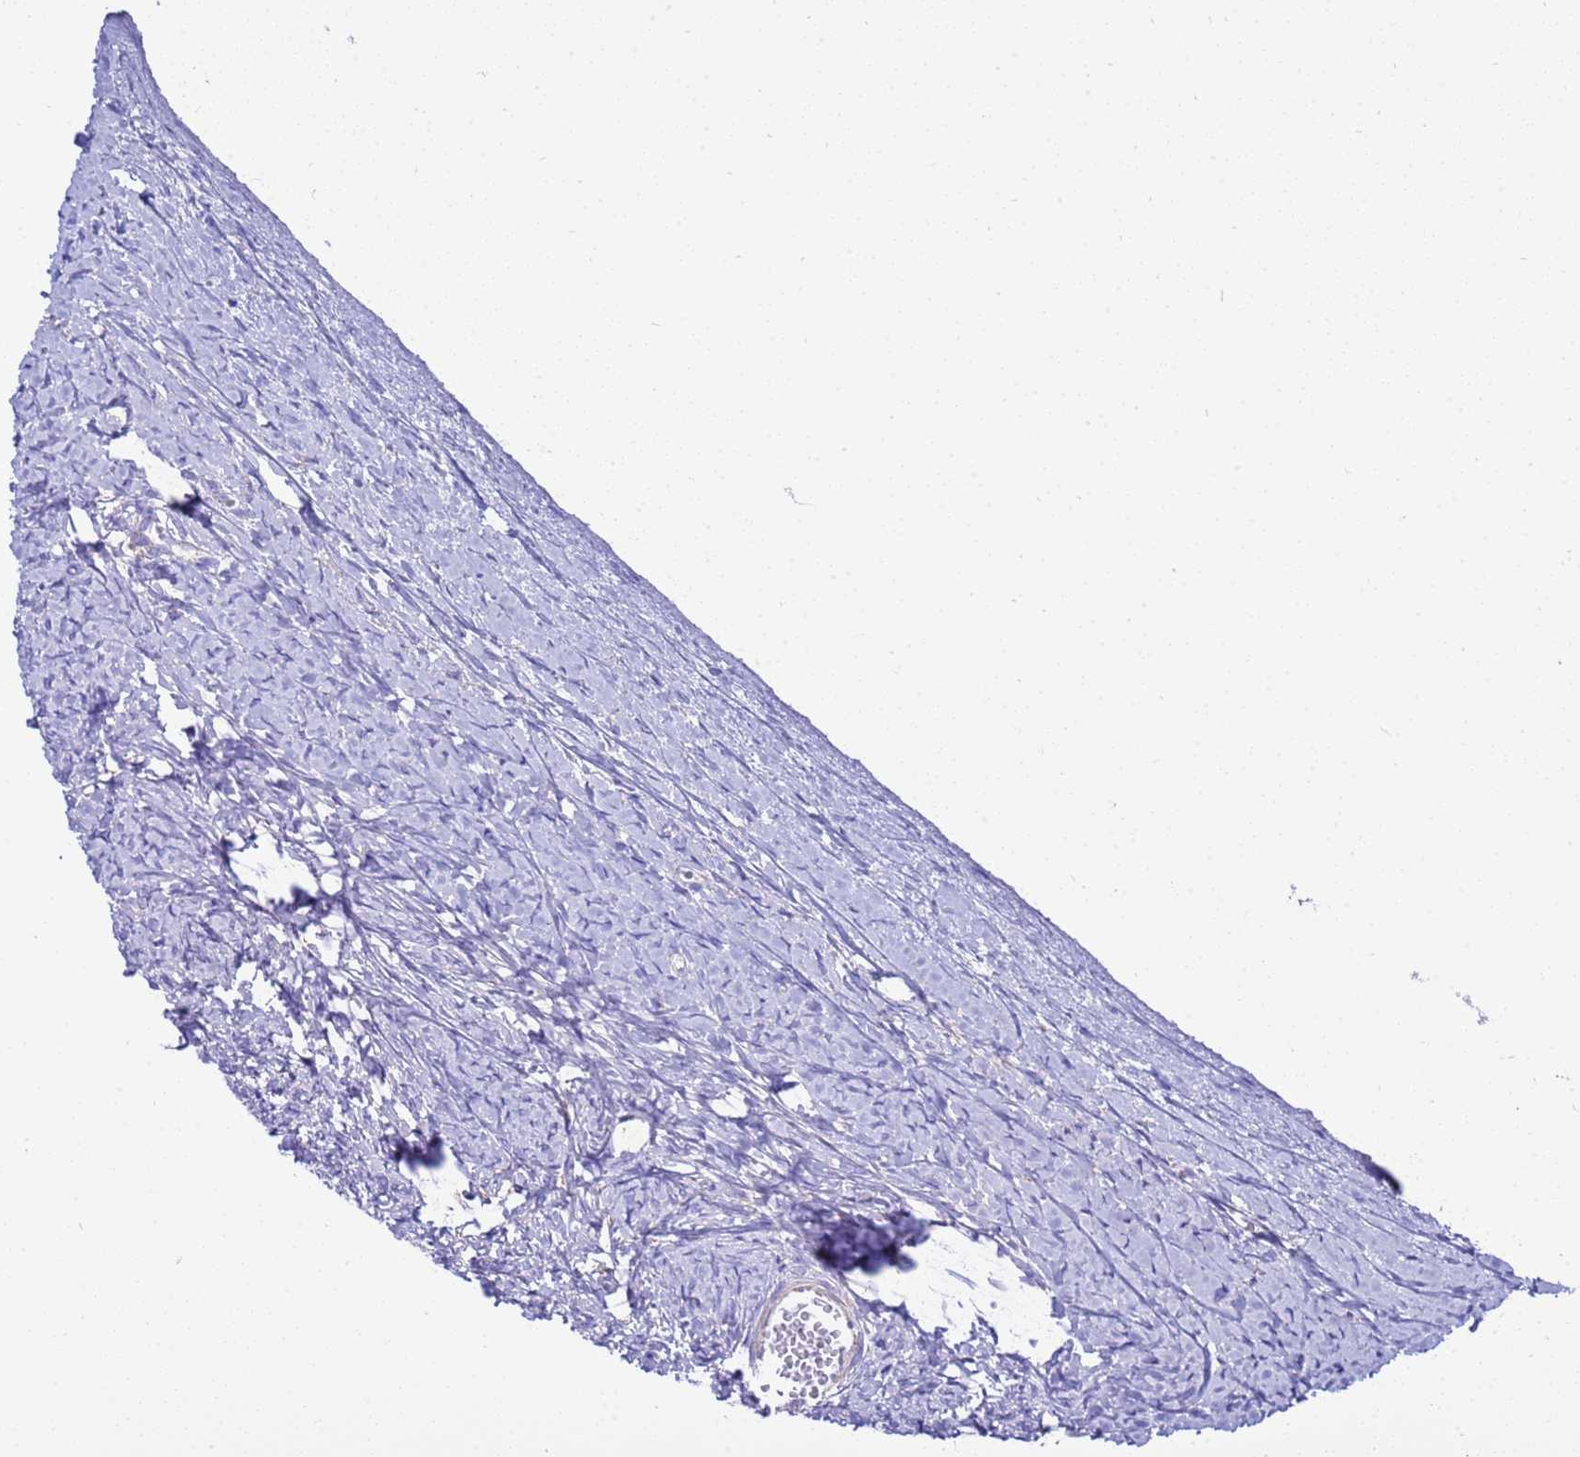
{"staining": {"intensity": "negative", "quantity": "none", "location": "none"}, "tissue": "ovary", "cell_type": "Ovarian stroma cells", "image_type": "normal", "snomed": [{"axis": "morphology", "description": "Normal tissue, NOS"}, {"axis": "morphology", "description": "Developmental malformation"}, {"axis": "topography", "description": "Ovary"}], "caption": "This photomicrograph is of benign ovary stained with immunohistochemistry to label a protein in brown with the nuclei are counter-stained blue. There is no staining in ovarian stroma cells.", "gene": "RNF165", "patient": {"sex": "female", "age": 39}}